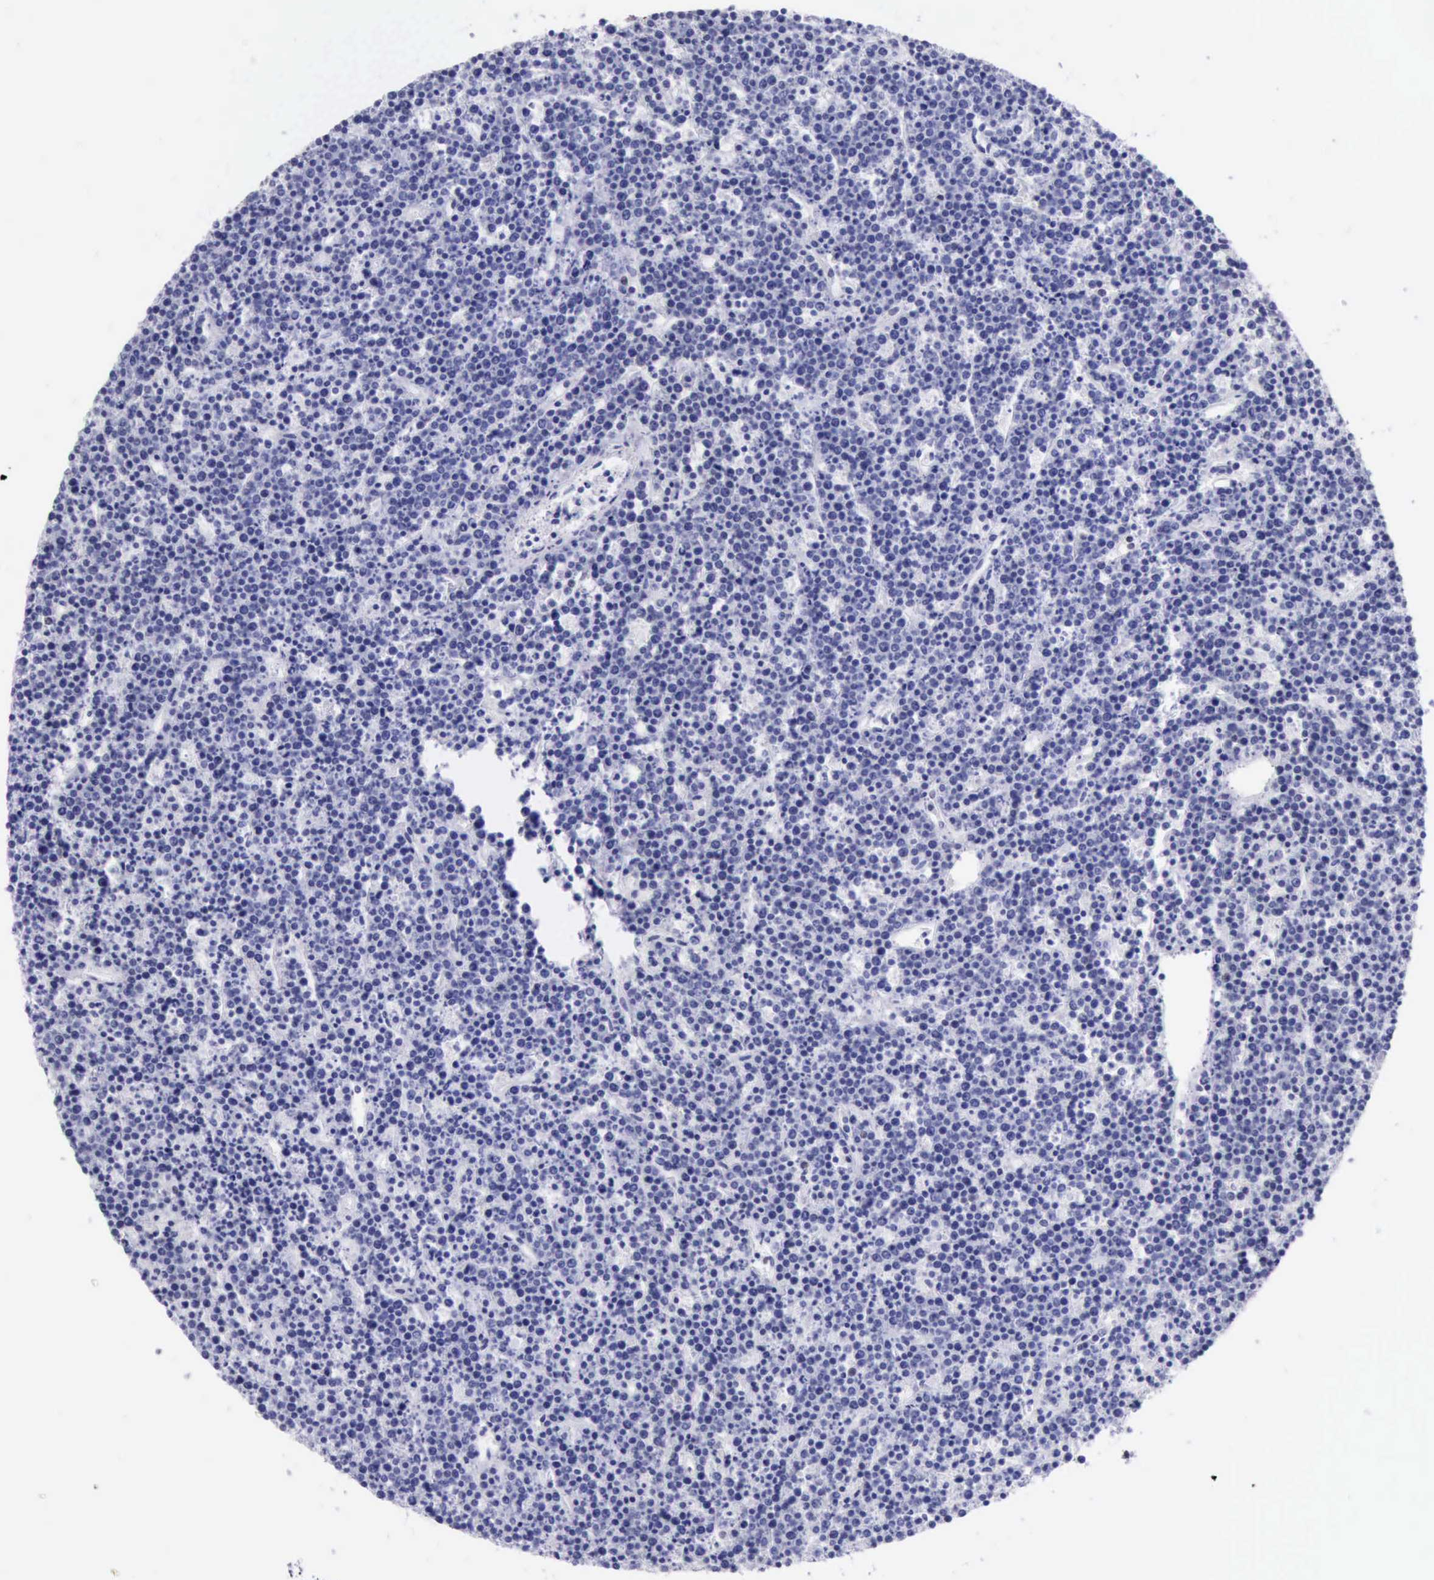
{"staining": {"intensity": "weak", "quantity": "25%-75%", "location": "nuclear"}, "tissue": "lymphoma", "cell_type": "Tumor cells", "image_type": "cancer", "snomed": [{"axis": "morphology", "description": "Malignant lymphoma, non-Hodgkin's type, High grade"}, {"axis": "topography", "description": "Ovary"}], "caption": "This histopathology image displays lymphoma stained with IHC to label a protein in brown. The nuclear of tumor cells show weak positivity for the protein. Nuclei are counter-stained blue.", "gene": "EP300", "patient": {"sex": "female", "age": 56}}